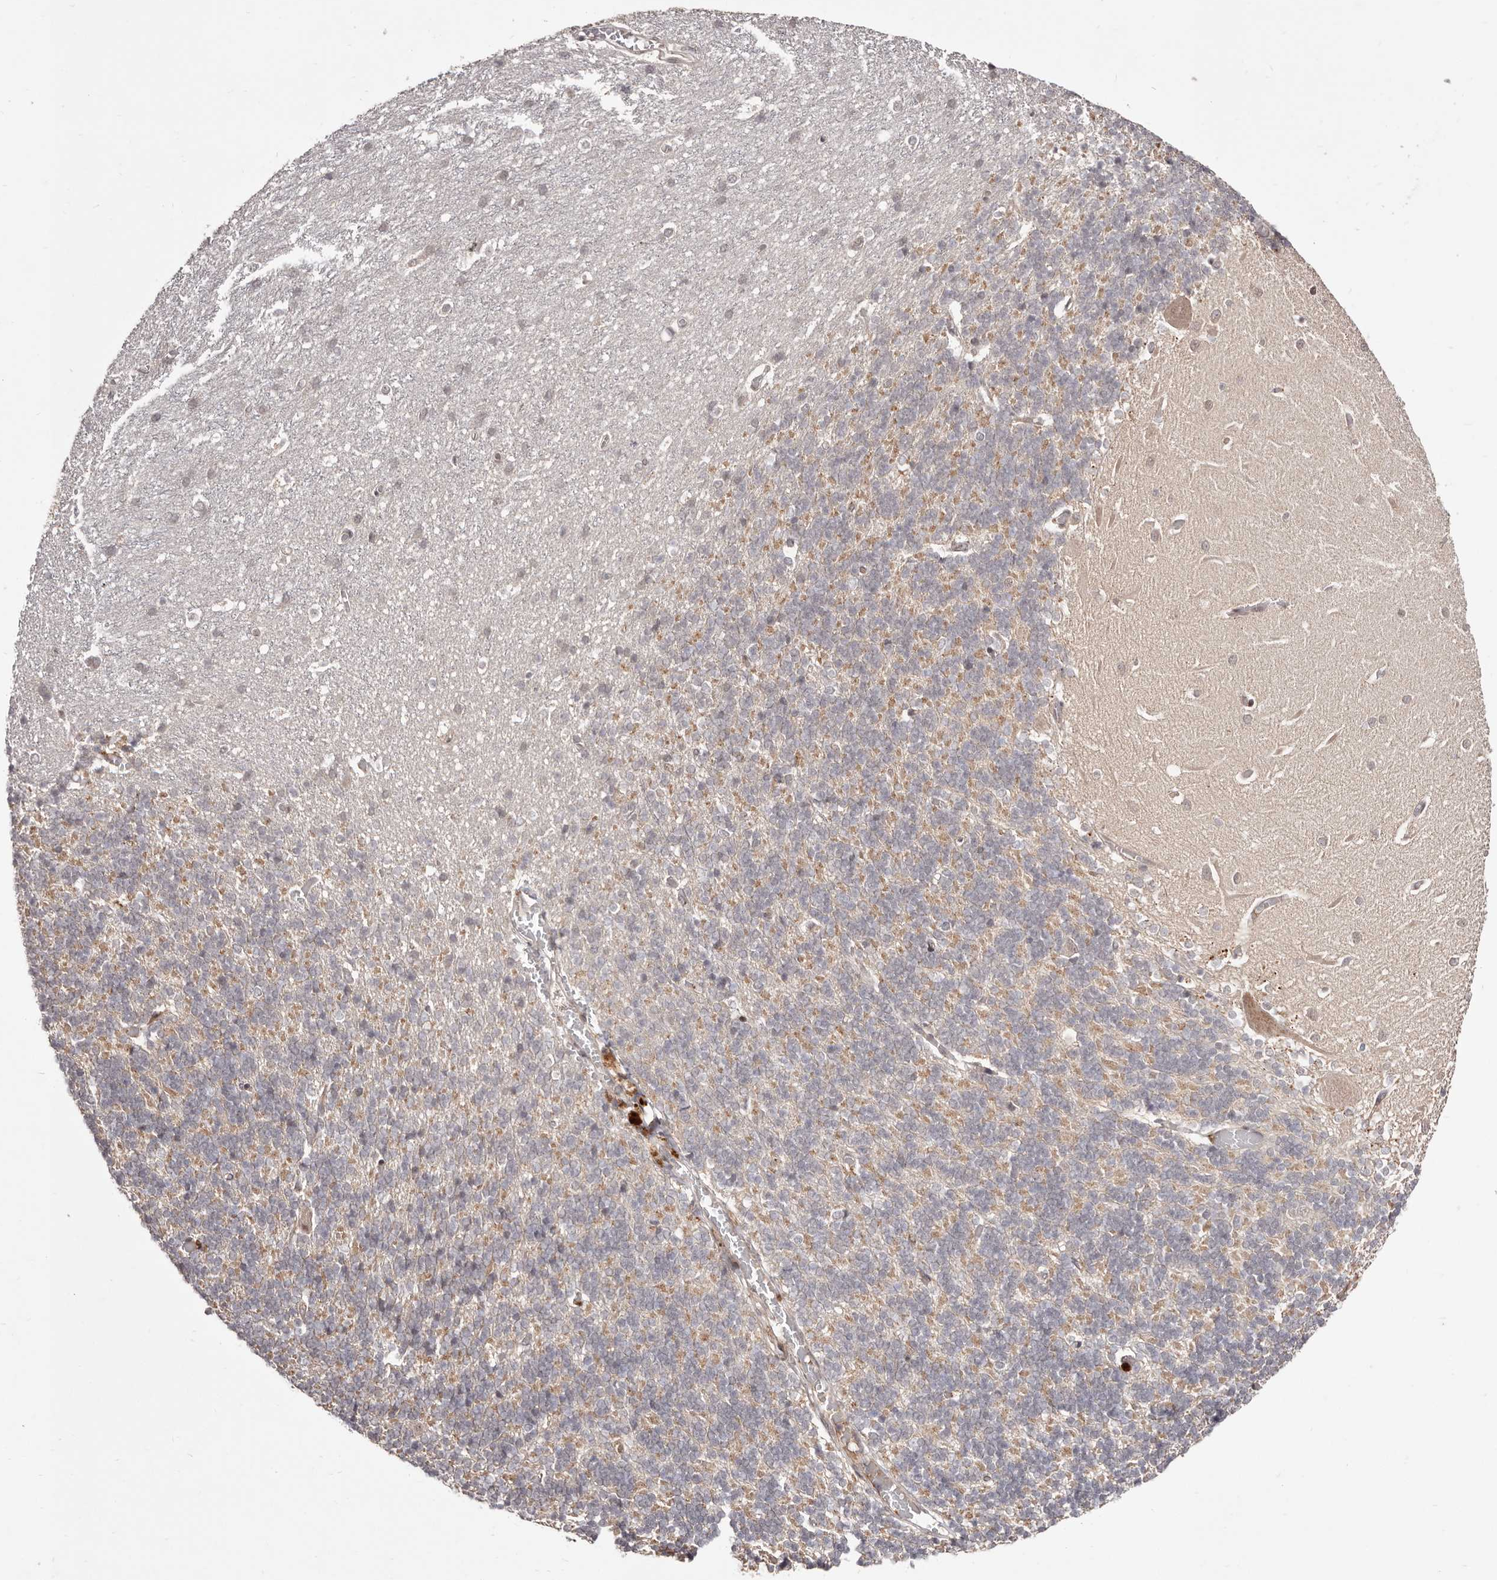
{"staining": {"intensity": "negative", "quantity": "none", "location": "none"}, "tissue": "cerebellum", "cell_type": "Cells in granular layer", "image_type": "normal", "snomed": [{"axis": "morphology", "description": "Normal tissue, NOS"}, {"axis": "topography", "description": "Cerebellum"}], "caption": "Immunohistochemistry (IHC) image of unremarkable cerebellum stained for a protein (brown), which reveals no expression in cells in granular layer. Brightfield microscopy of IHC stained with DAB (brown) and hematoxylin (blue), captured at high magnification.", "gene": "EGR3", "patient": {"sex": "male", "age": 37}}